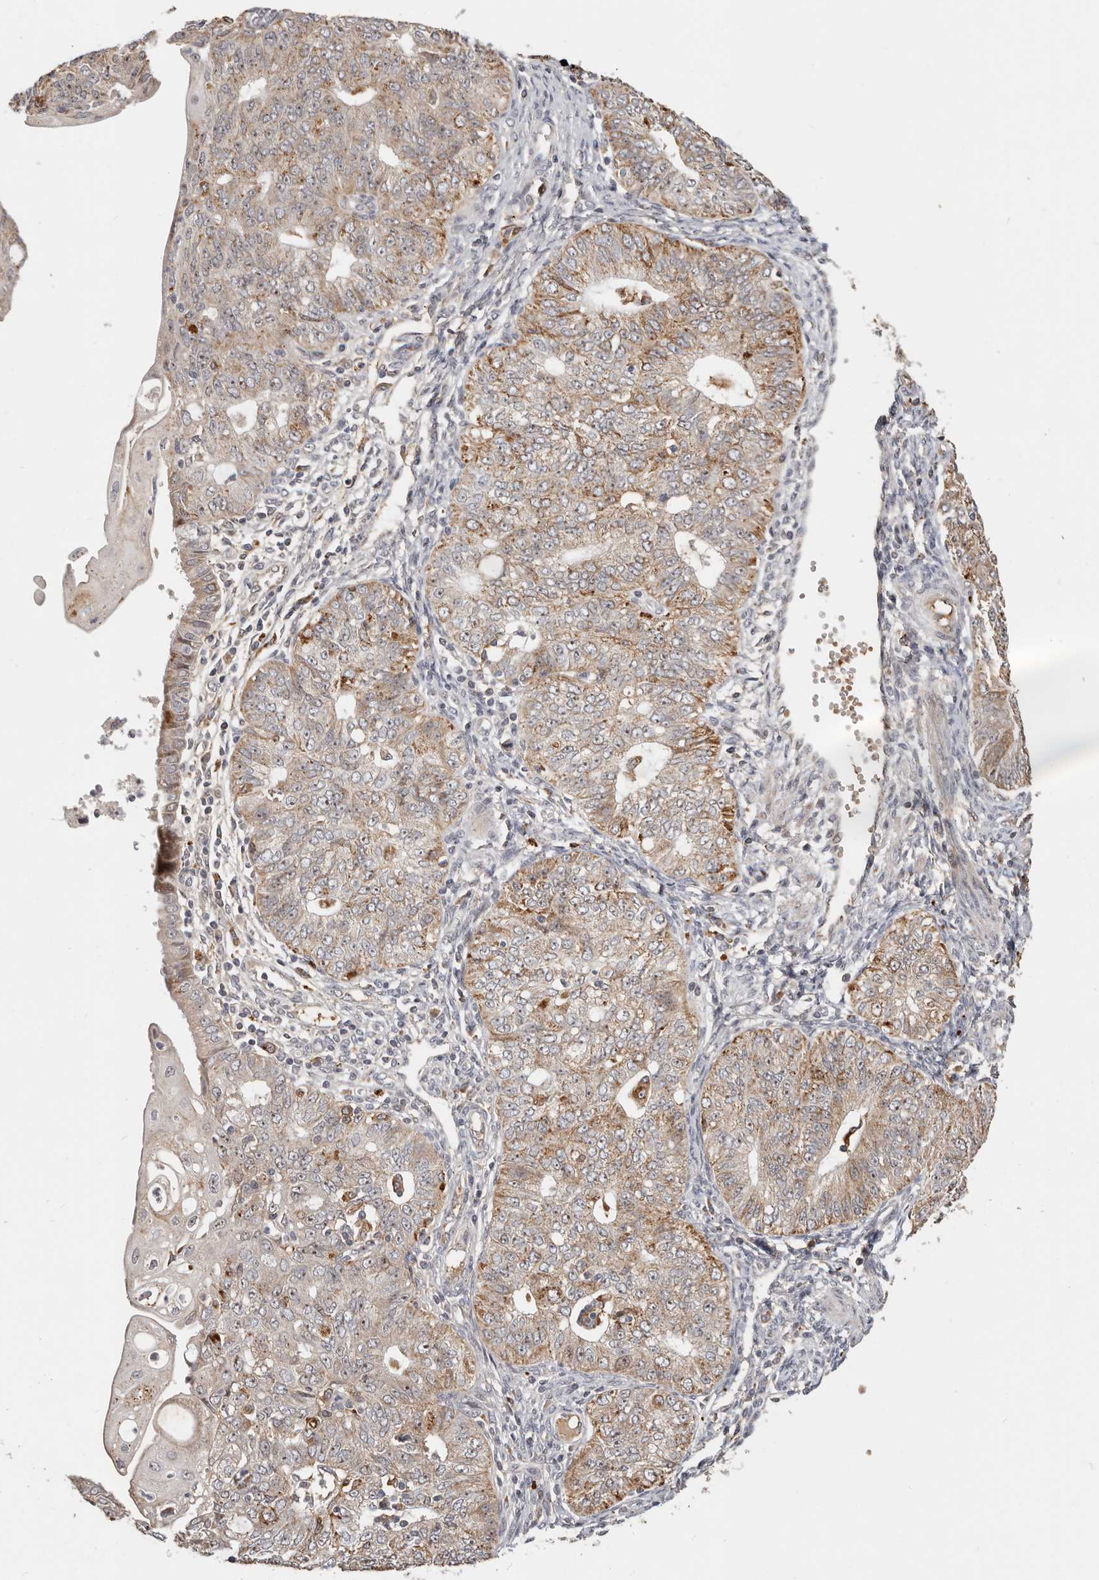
{"staining": {"intensity": "moderate", "quantity": "25%-75%", "location": "cytoplasmic/membranous"}, "tissue": "endometrial cancer", "cell_type": "Tumor cells", "image_type": "cancer", "snomed": [{"axis": "morphology", "description": "Adenocarcinoma, NOS"}, {"axis": "topography", "description": "Endometrium"}], "caption": "Immunohistochemical staining of endometrial cancer exhibits medium levels of moderate cytoplasmic/membranous protein expression in approximately 25%-75% of tumor cells. (DAB IHC with brightfield microscopy, high magnification).", "gene": "ZRANB1", "patient": {"sex": "female", "age": 32}}